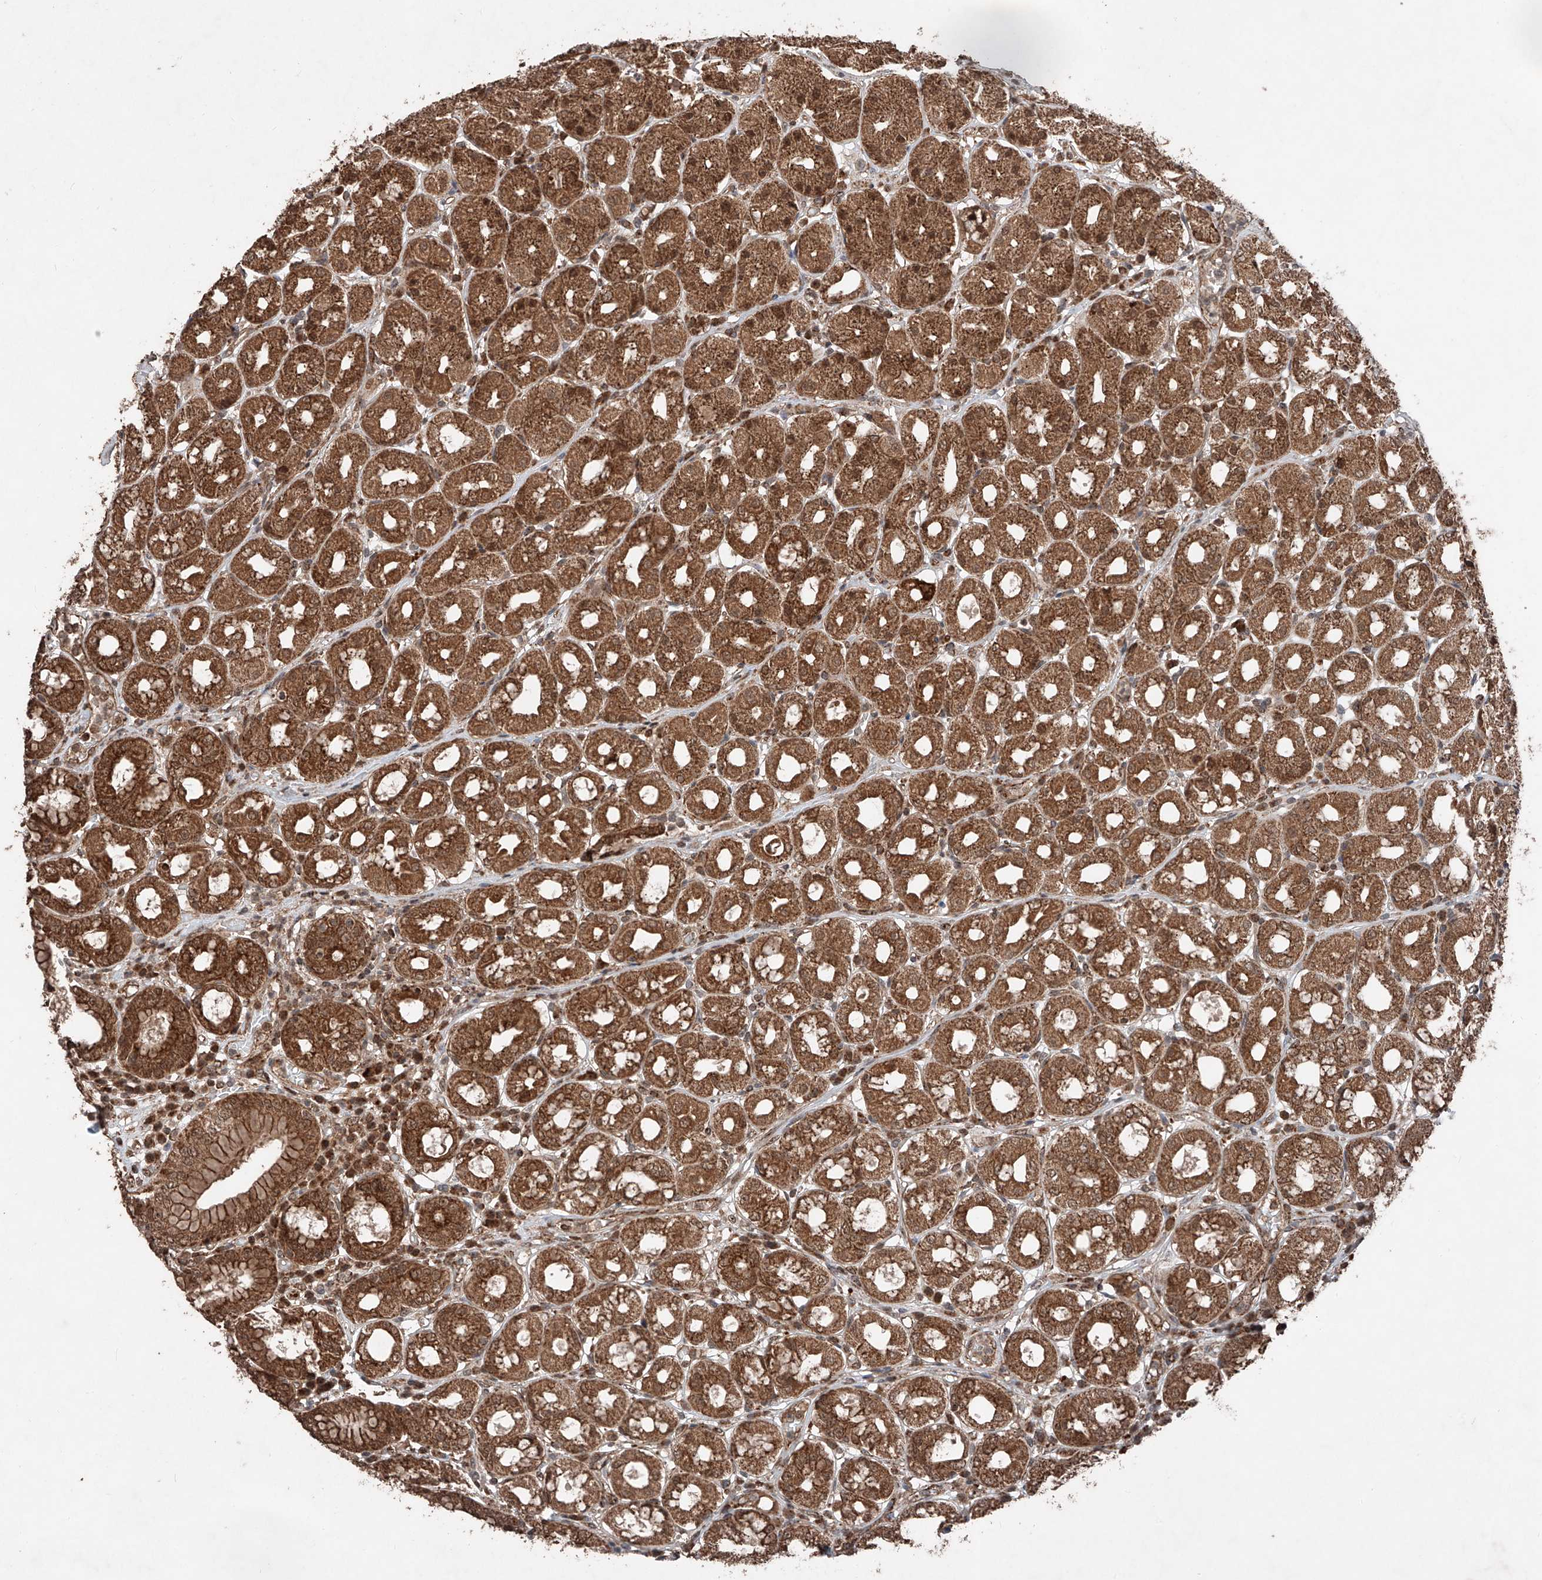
{"staining": {"intensity": "strong", "quantity": ">75%", "location": "cytoplasmic/membranous,nuclear"}, "tissue": "stomach", "cell_type": "Glandular cells", "image_type": "normal", "snomed": [{"axis": "morphology", "description": "Normal tissue, NOS"}, {"axis": "topography", "description": "Stomach"}, {"axis": "topography", "description": "Stomach, lower"}], "caption": "This photomicrograph demonstrates IHC staining of unremarkable stomach, with high strong cytoplasmic/membranous,nuclear expression in about >75% of glandular cells.", "gene": "ZSCAN29", "patient": {"sex": "female", "age": 56}}